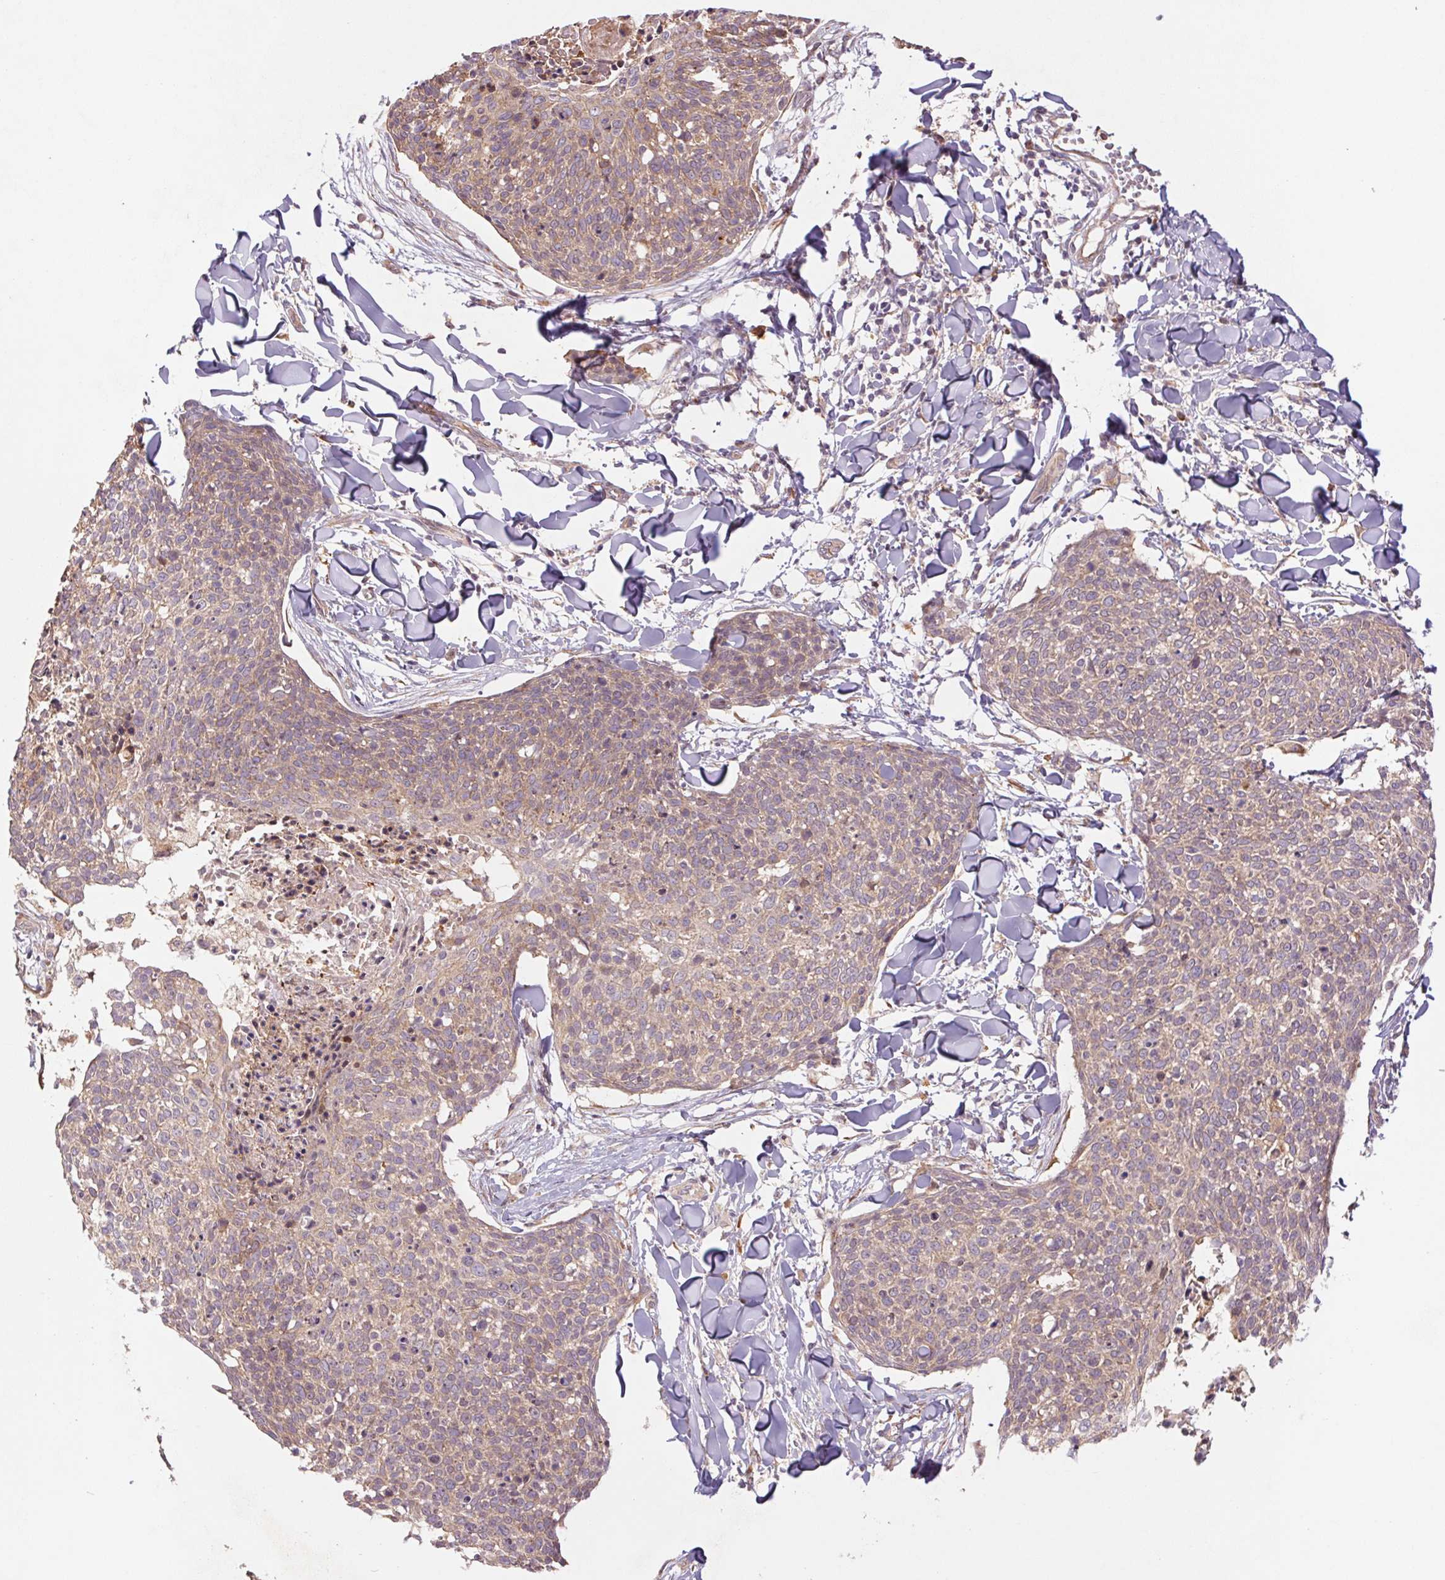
{"staining": {"intensity": "weak", "quantity": "<25%", "location": "cytoplasmic/membranous"}, "tissue": "skin cancer", "cell_type": "Tumor cells", "image_type": "cancer", "snomed": [{"axis": "morphology", "description": "Squamous cell carcinoma, NOS"}, {"axis": "topography", "description": "Skin"}, {"axis": "topography", "description": "Vulva"}], "caption": "An IHC micrograph of skin squamous cell carcinoma is shown. There is no staining in tumor cells of skin squamous cell carcinoma.", "gene": "RRM1", "patient": {"sex": "female", "age": 75}}